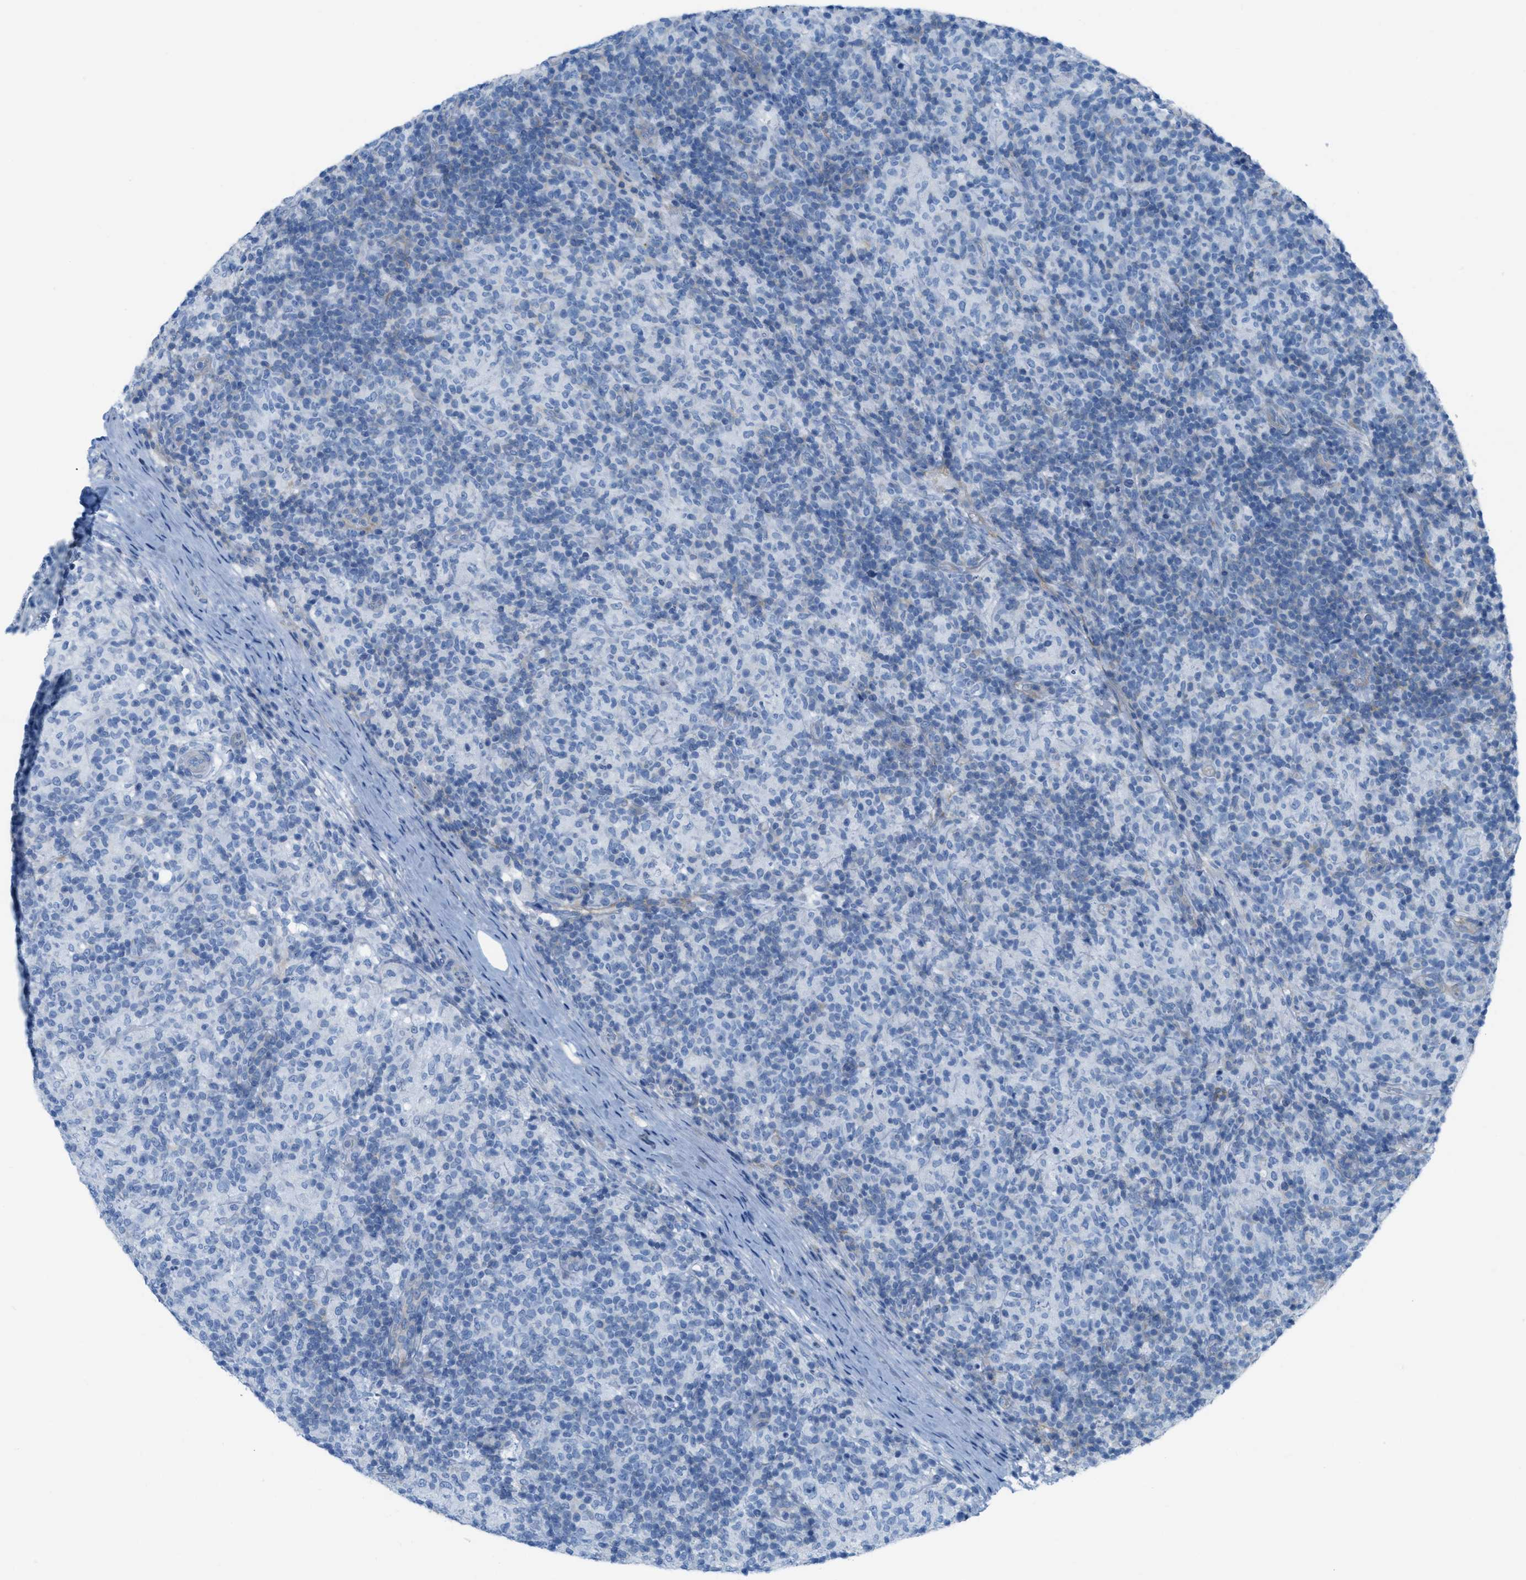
{"staining": {"intensity": "negative", "quantity": "none", "location": "none"}, "tissue": "lymphoma", "cell_type": "Tumor cells", "image_type": "cancer", "snomed": [{"axis": "morphology", "description": "Hodgkin's disease, NOS"}, {"axis": "topography", "description": "Lymph node"}], "caption": "High power microscopy histopathology image of an immunohistochemistry histopathology image of lymphoma, revealing no significant positivity in tumor cells.", "gene": "ASGR1", "patient": {"sex": "male", "age": 70}}